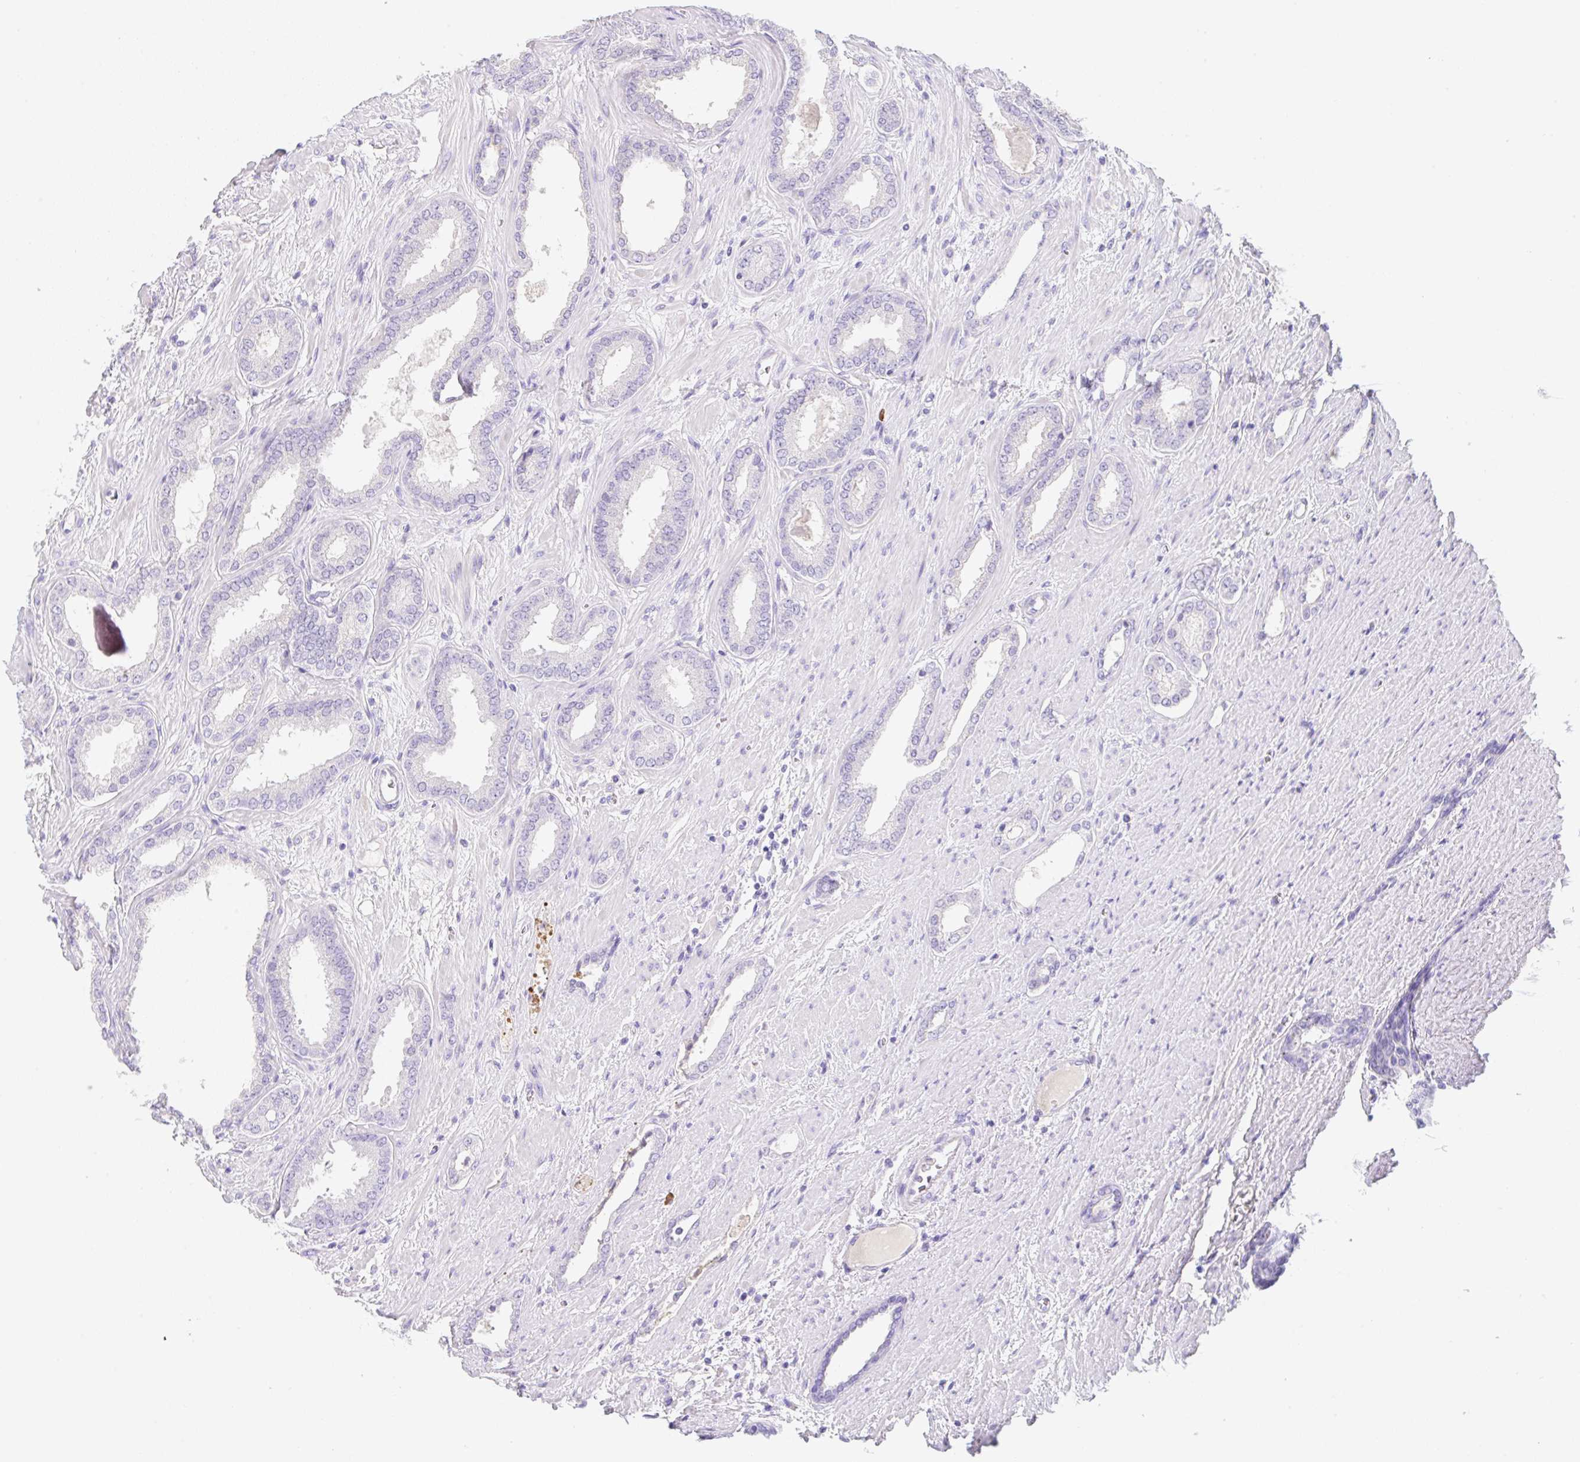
{"staining": {"intensity": "negative", "quantity": "none", "location": "none"}, "tissue": "prostate cancer", "cell_type": "Tumor cells", "image_type": "cancer", "snomed": [{"axis": "morphology", "description": "Adenocarcinoma, High grade"}, {"axis": "topography", "description": "Prostate"}], "caption": "The image demonstrates no significant expression in tumor cells of prostate adenocarcinoma (high-grade).", "gene": "KLK8", "patient": {"sex": "male", "age": 58}}